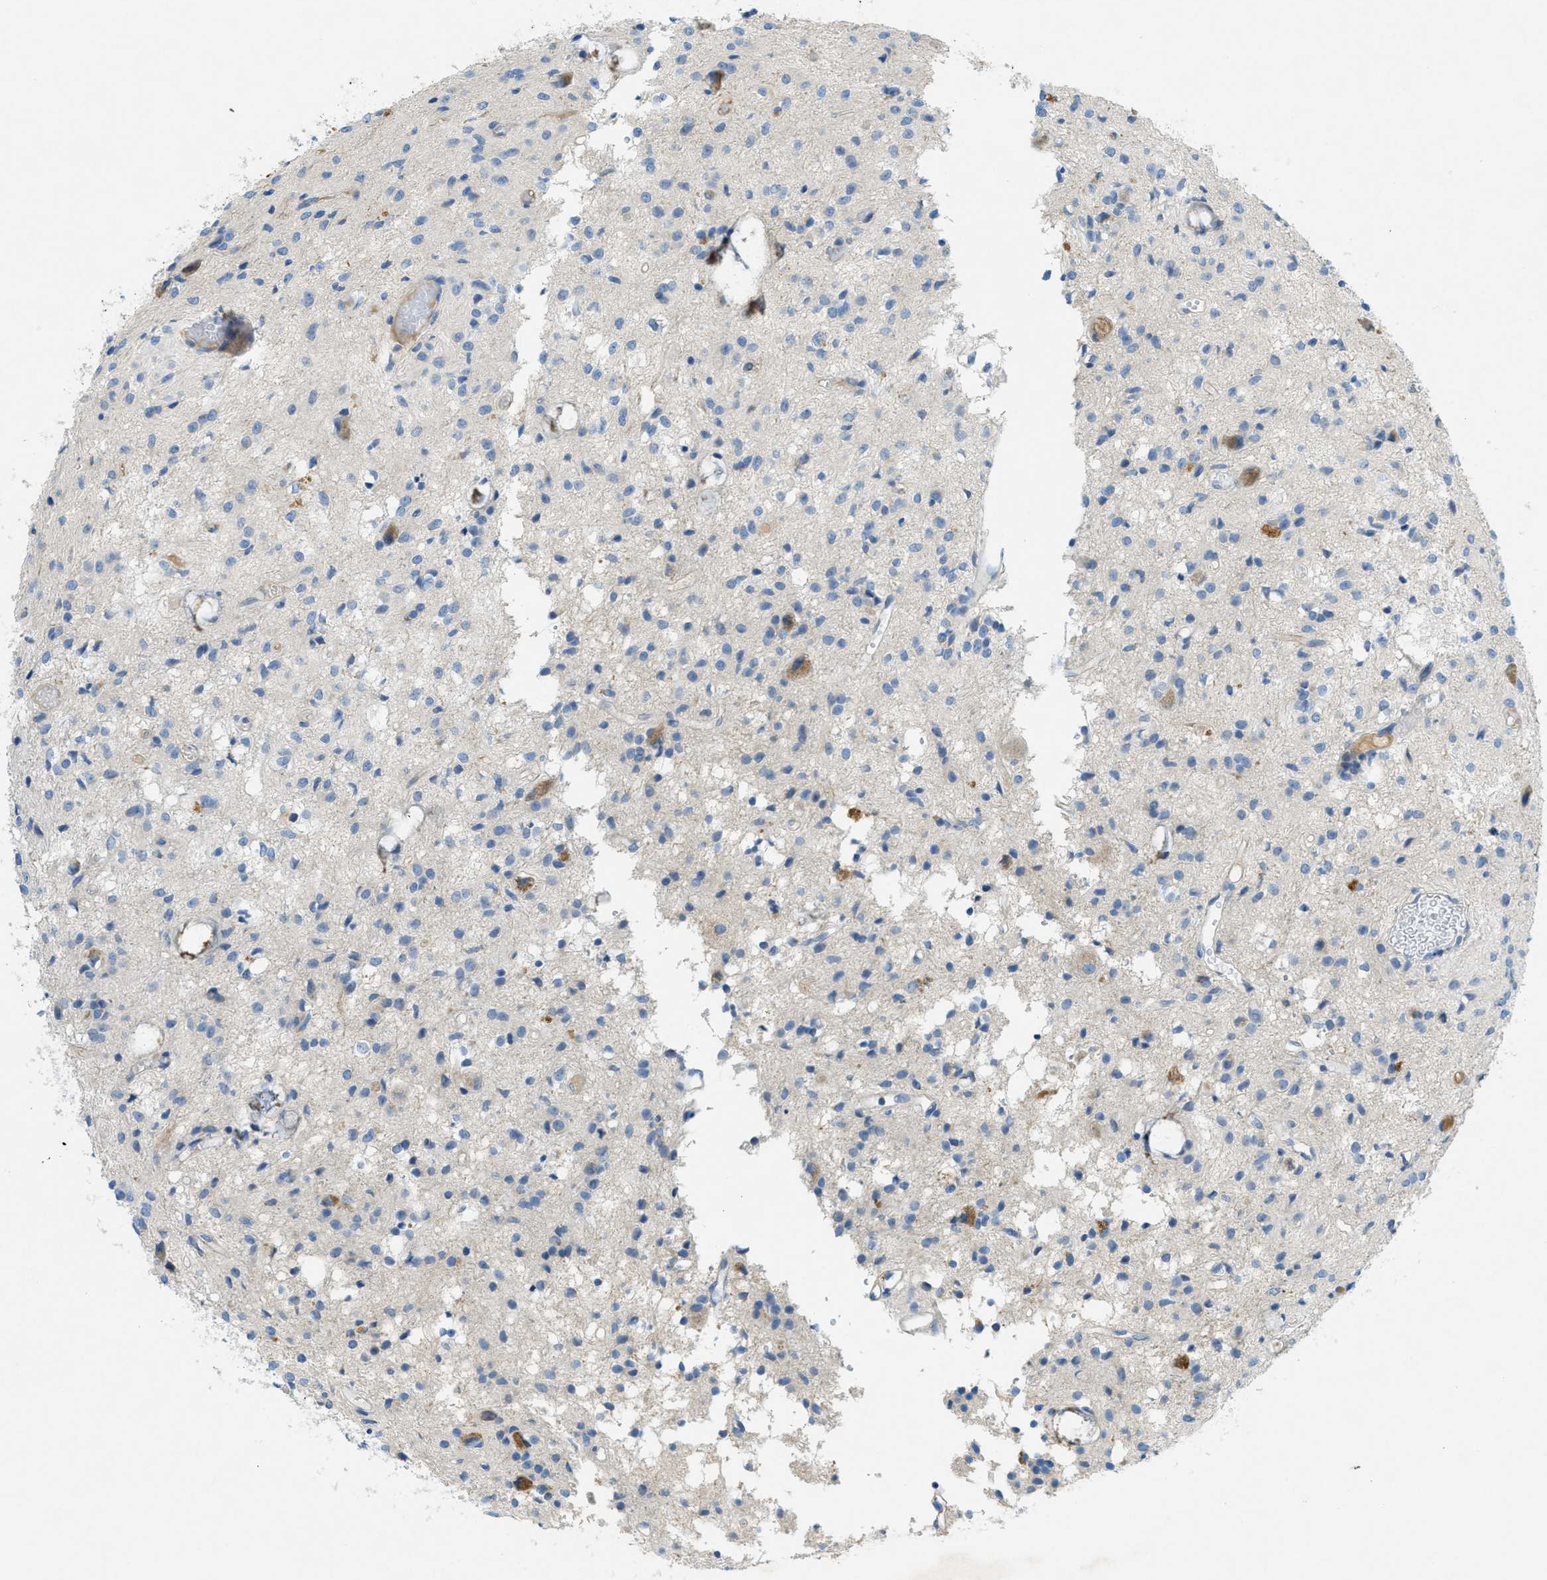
{"staining": {"intensity": "negative", "quantity": "none", "location": "none"}, "tissue": "glioma", "cell_type": "Tumor cells", "image_type": "cancer", "snomed": [{"axis": "morphology", "description": "Glioma, malignant, High grade"}, {"axis": "topography", "description": "Brain"}], "caption": "An immunohistochemistry (IHC) histopathology image of malignant high-grade glioma is shown. There is no staining in tumor cells of malignant high-grade glioma.", "gene": "CYGB", "patient": {"sex": "female", "age": 59}}